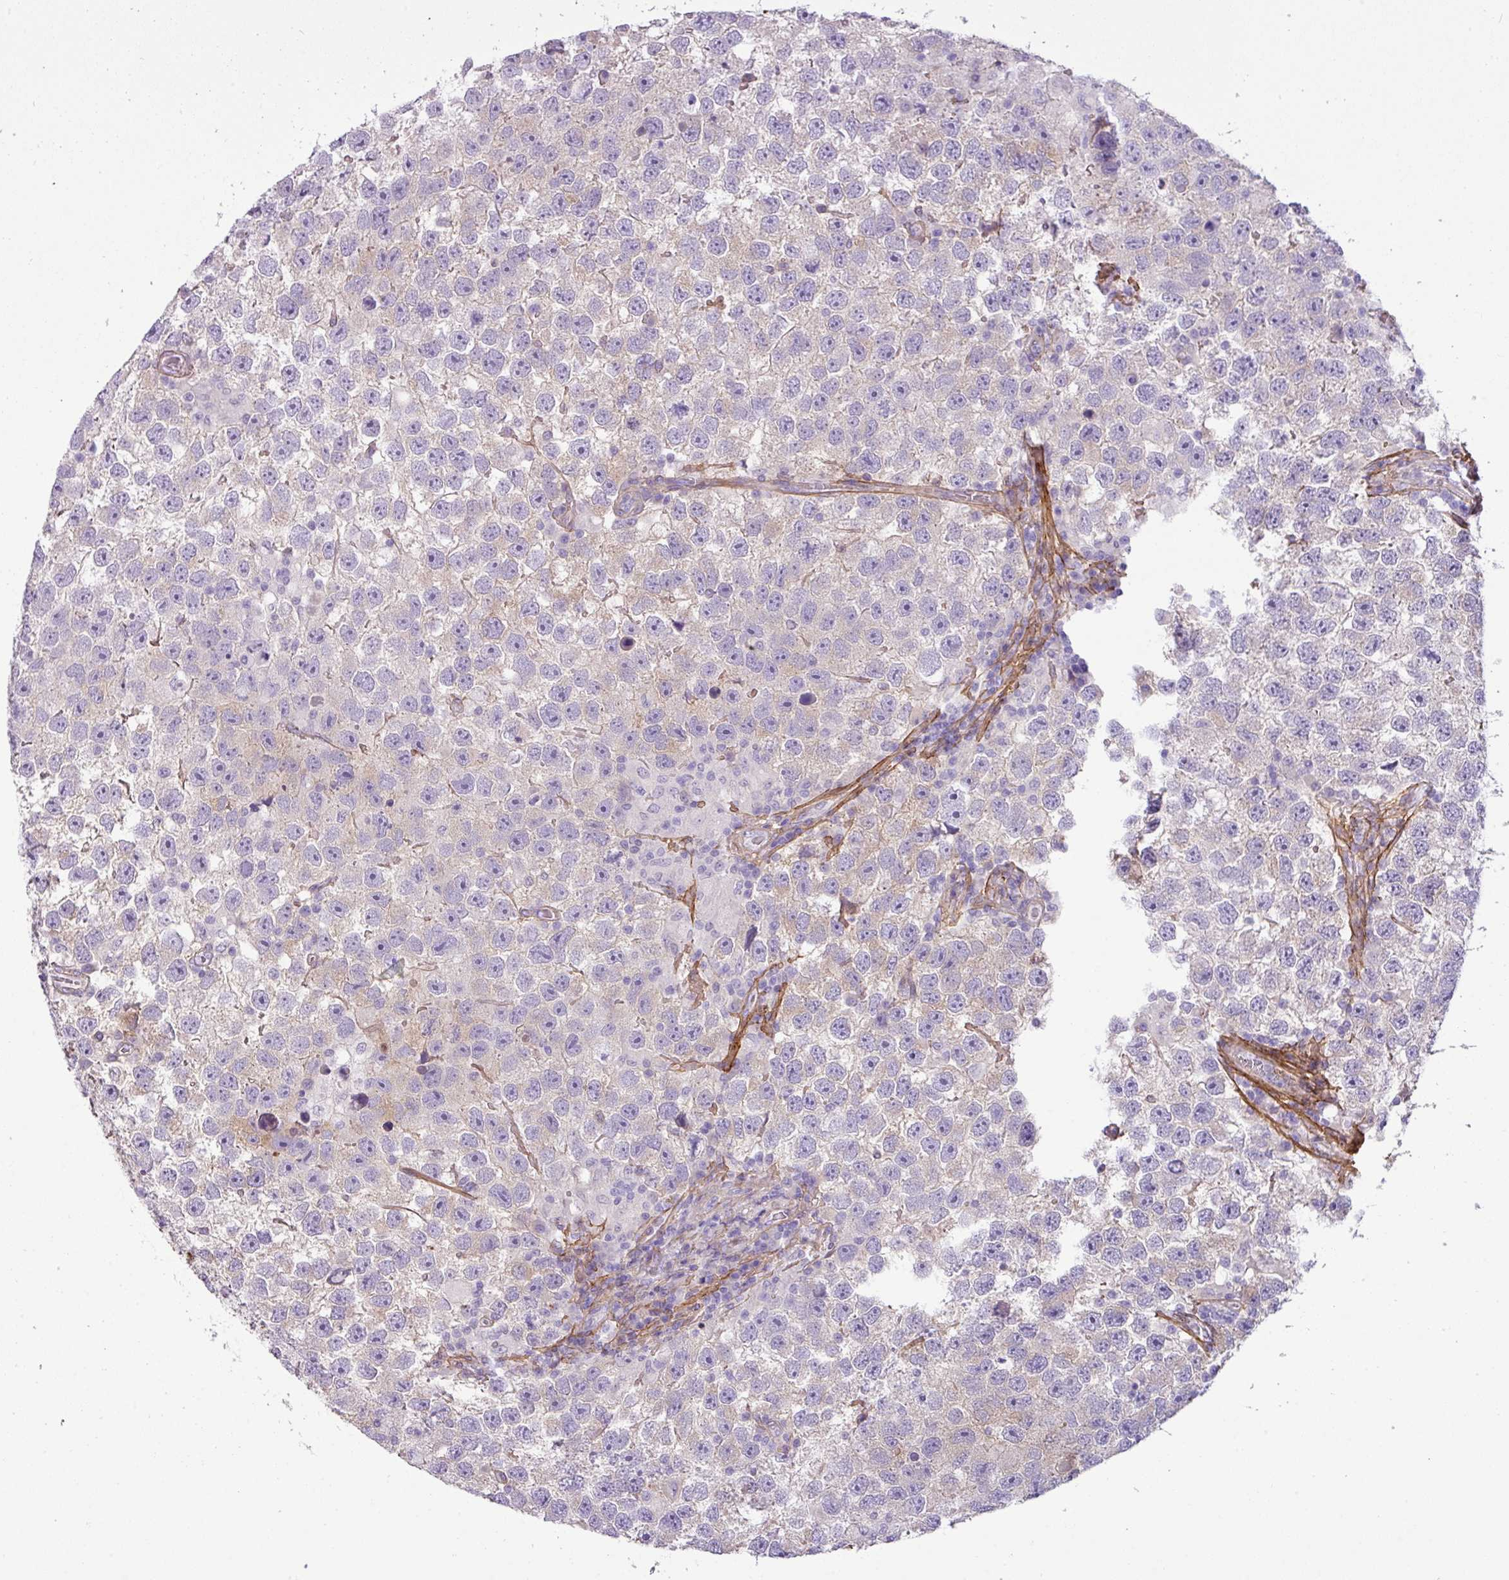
{"staining": {"intensity": "negative", "quantity": "none", "location": "none"}, "tissue": "testis cancer", "cell_type": "Tumor cells", "image_type": "cancer", "snomed": [{"axis": "morphology", "description": "Seminoma, NOS"}, {"axis": "topography", "description": "Testis"}], "caption": "The histopathology image shows no staining of tumor cells in testis cancer.", "gene": "PARD6G", "patient": {"sex": "male", "age": 26}}